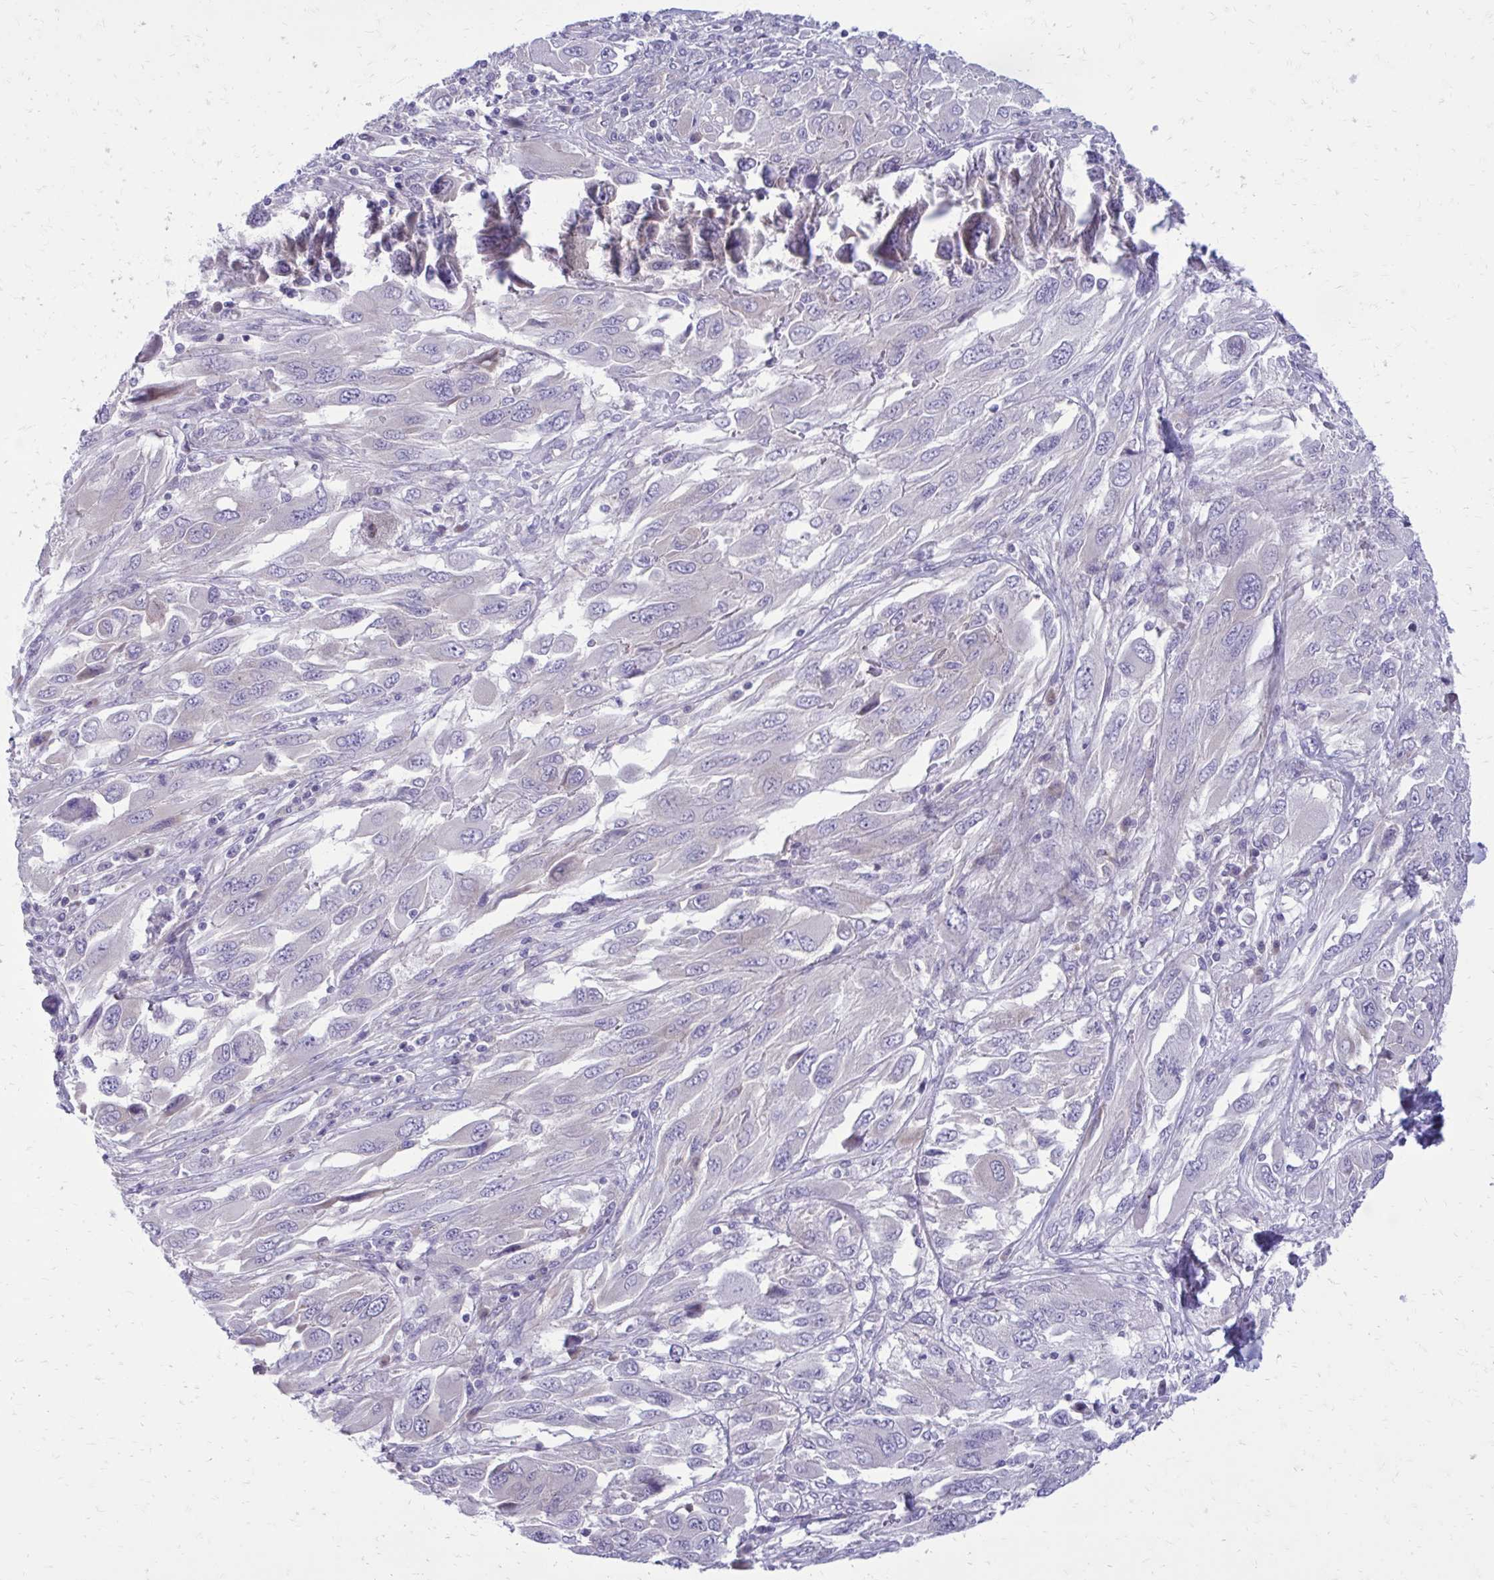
{"staining": {"intensity": "negative", "quantity": "none", "location": "none"}, "tissue": "melanoma", "cell_type": "Tumor cells", "image_type": "cancer", "snomed": [{"axis": "morphology", "description": "Malignant melanoma, NOS"}, {"axis": "topography", "description": "Skin"}], "caption": "High magnification brightfield microscopy of malignant melanoma stained with DAB (3,3'-diaminobenzidine) (brown) and counterstained with hematoxylin (blue): tumor cells show no significant staining.", "gene": "GIGYF2", "patient": {"sex": "female", "age": 91}}